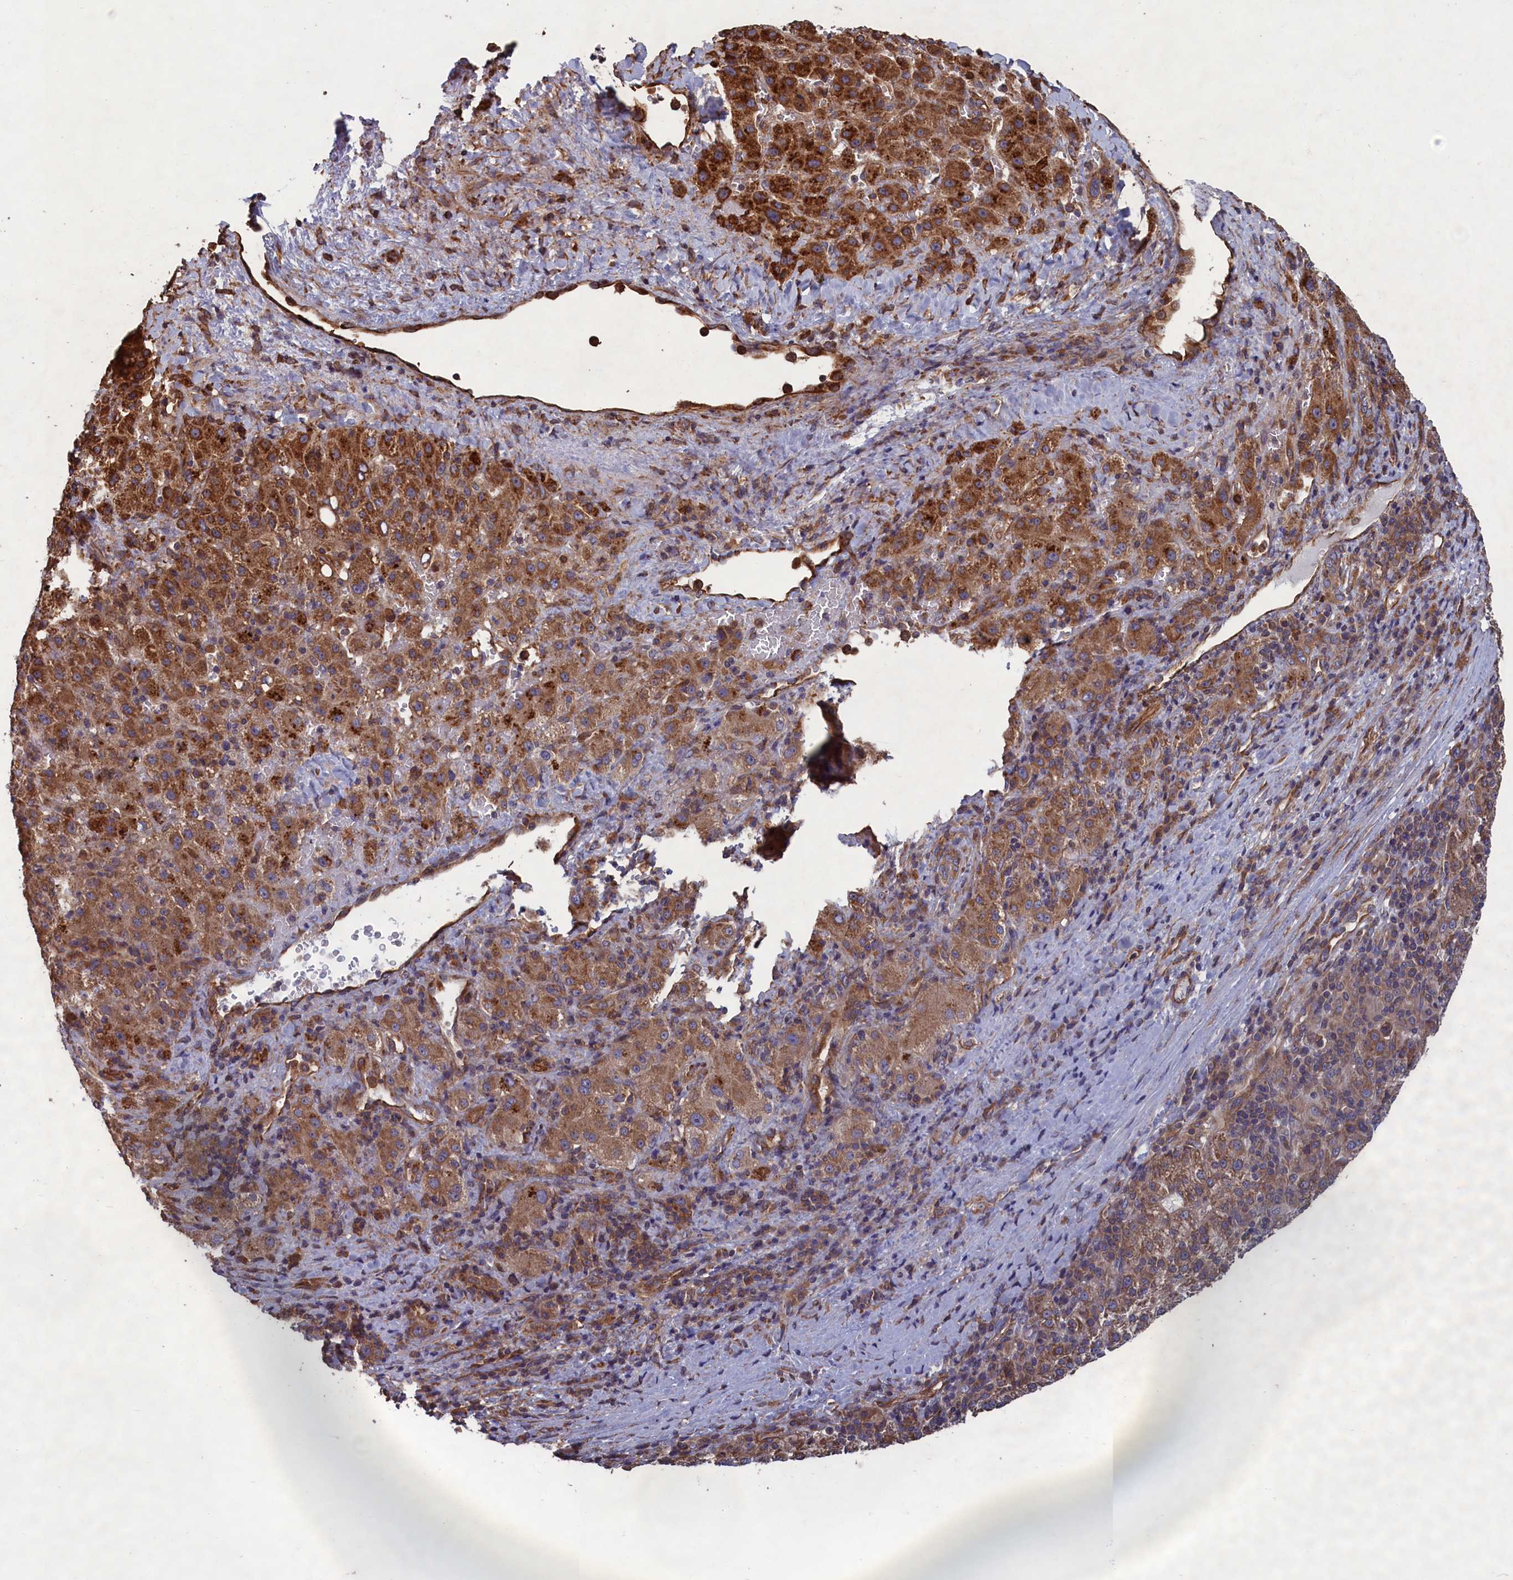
{"staining": {"intensity": "moderate", "quantity": ">75%", "location": "cytoplasmic/membranous"}, "tissue": "liver cancer", "cell_type": "Tumor cells", "image_type": "cancer", "snomed": [{"axis": "morphology", "description": "Carcinoma, Hepatocellular, NOS"}, {"axis": "topography", "description": "Liver"}], "caption": "Immunohistochemical staining of liver cancer (hepatocellular carcinoma) demonstrates medium levels of moderate cytoplasmic/membranous protein positivity in approximately >75% of tumor cells.", "gene": "CCDC124", "patient": {"sex": "female", "age": 58}}